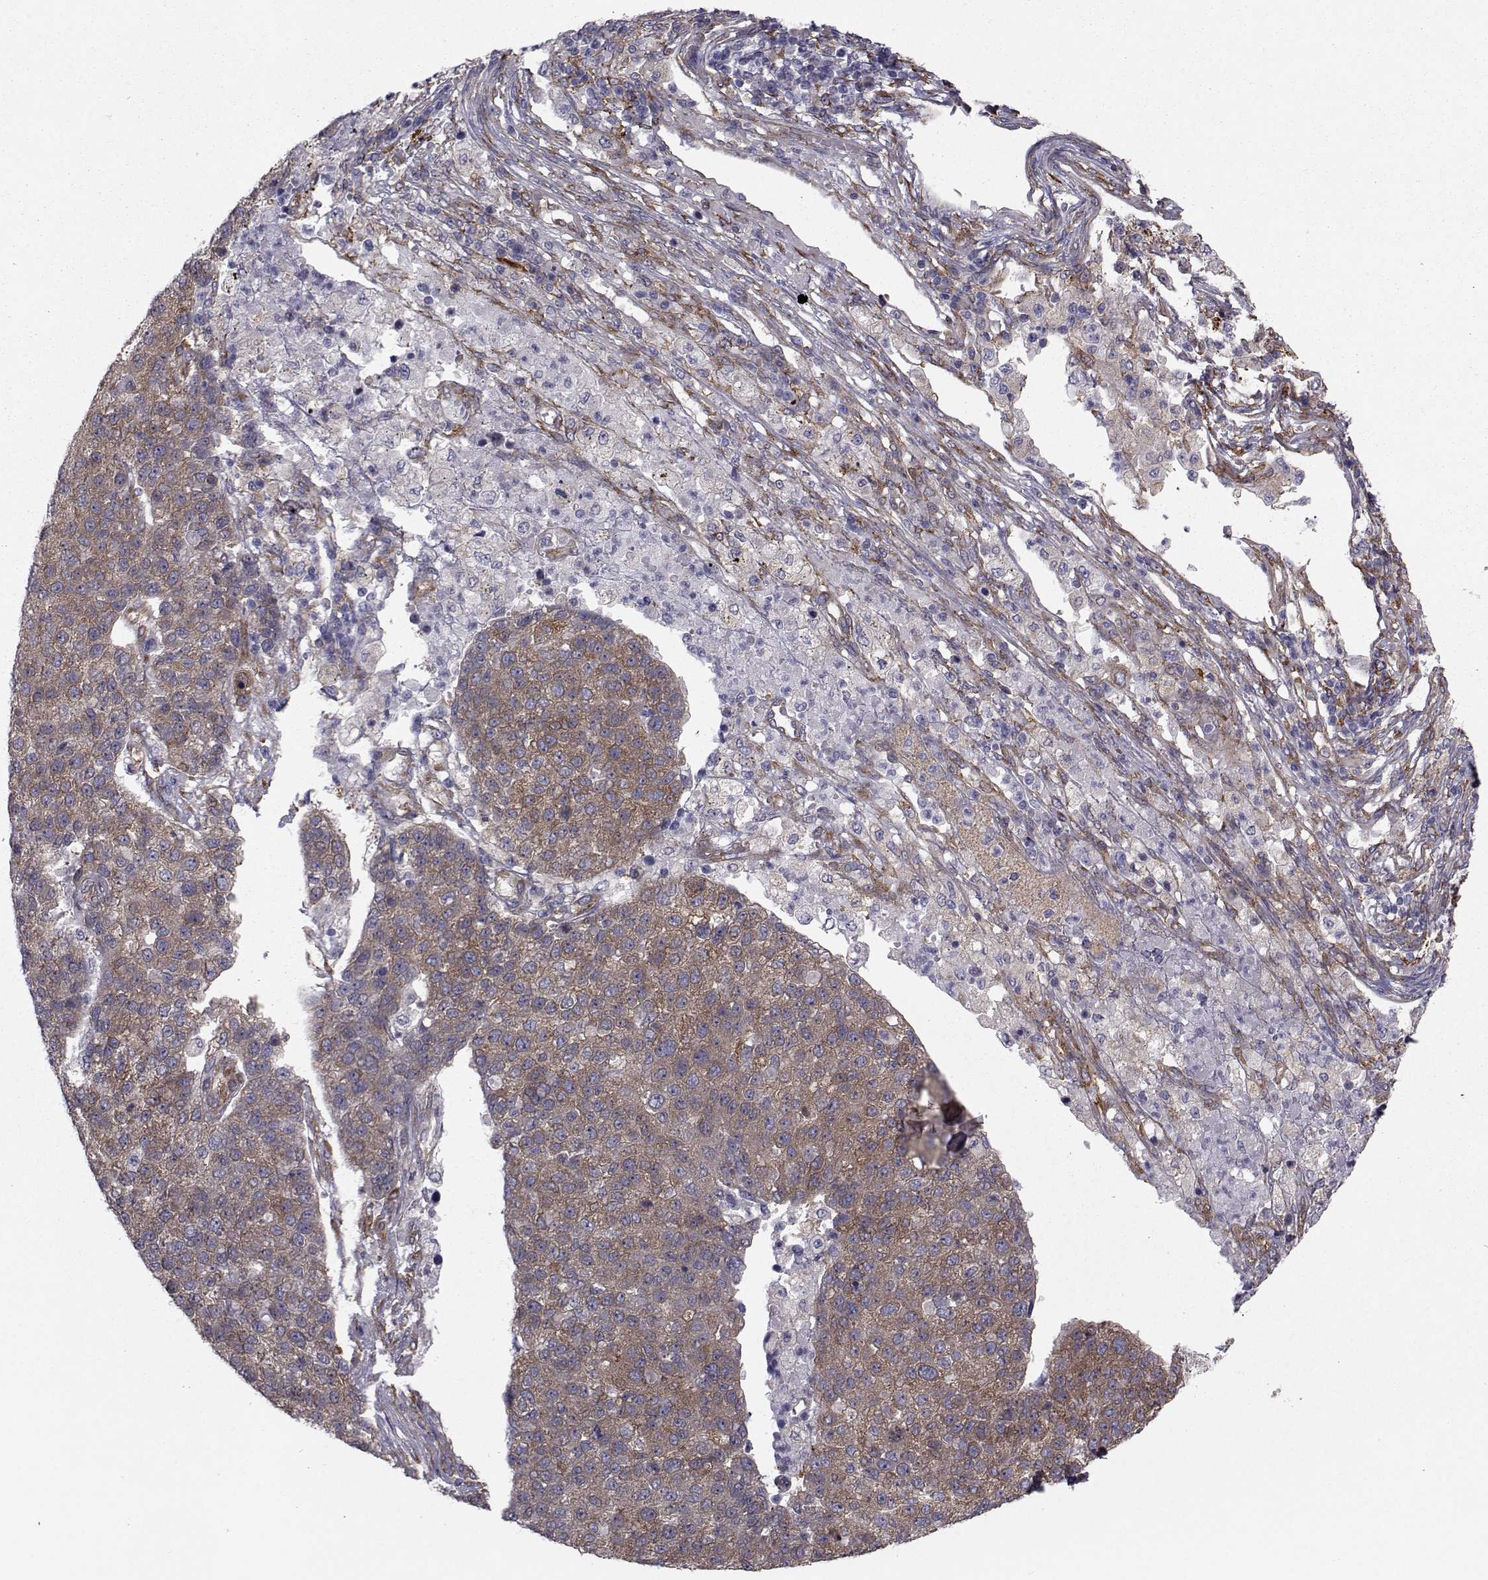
{"staining": {"intensity": "moderate", "quantity": ">75%", "location": "cytoplasmic/membranous"}, "tissue": "pancreatic cancer", "cell_type": "Tumor cells", "image_type": "cancer", "snomed": [{"axis": "morphology", "description": "Adenocarcinoma, NOS"}, {"axis": "topography", "description": "Pancreas"}], "caption": "Immunohistochemical staining of human pancreatic adenocarcinoma reveals moderate cytoplasmic/membranous protein positivity in about >75% of tumor cells.", "gene": "TRIP10", "patient": {"sex": "female", "age": 61}}